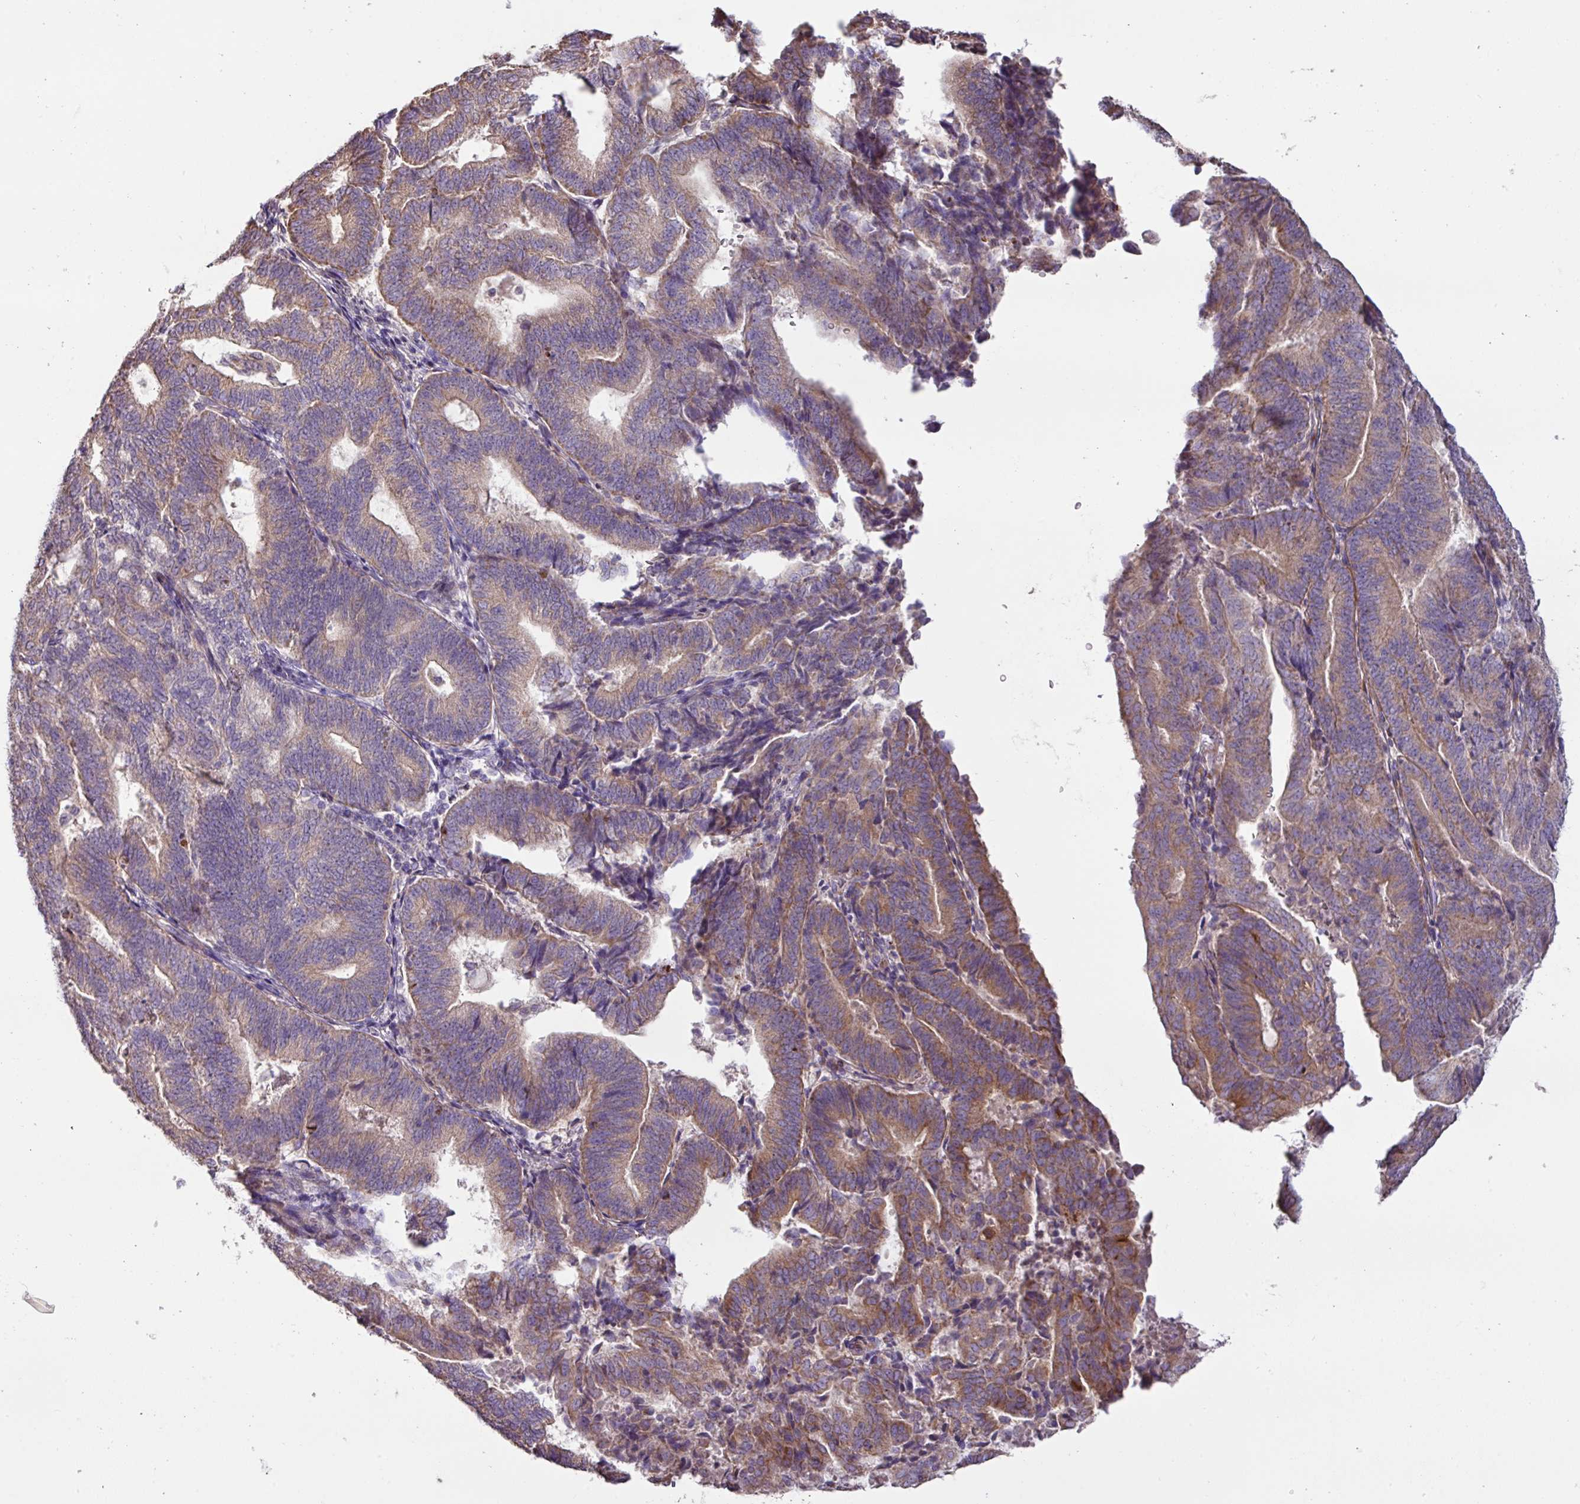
{"staining": {"intensity": "moderate", "quantity": "25%-75%", "location": "cytoplasmic/membranous"}, "tissue": "endometrial cancer", "cell_type": "Tumor cells", "image_type": "cancer", "snomed": [{"axis": "morphology", "description": "Adenocarcinoma, NOS"}, {"axis": "topography", "description": "Endometrium"}], "caption": "Human adenocarcinoma (endometrial) stained for a protein (brown) displays moderate cytoplasmic/membranous positive staining in approximately 25%-75% of tumor cells.", "gene": "MRRF", "patient": {"sex": "female", "age": 70}}